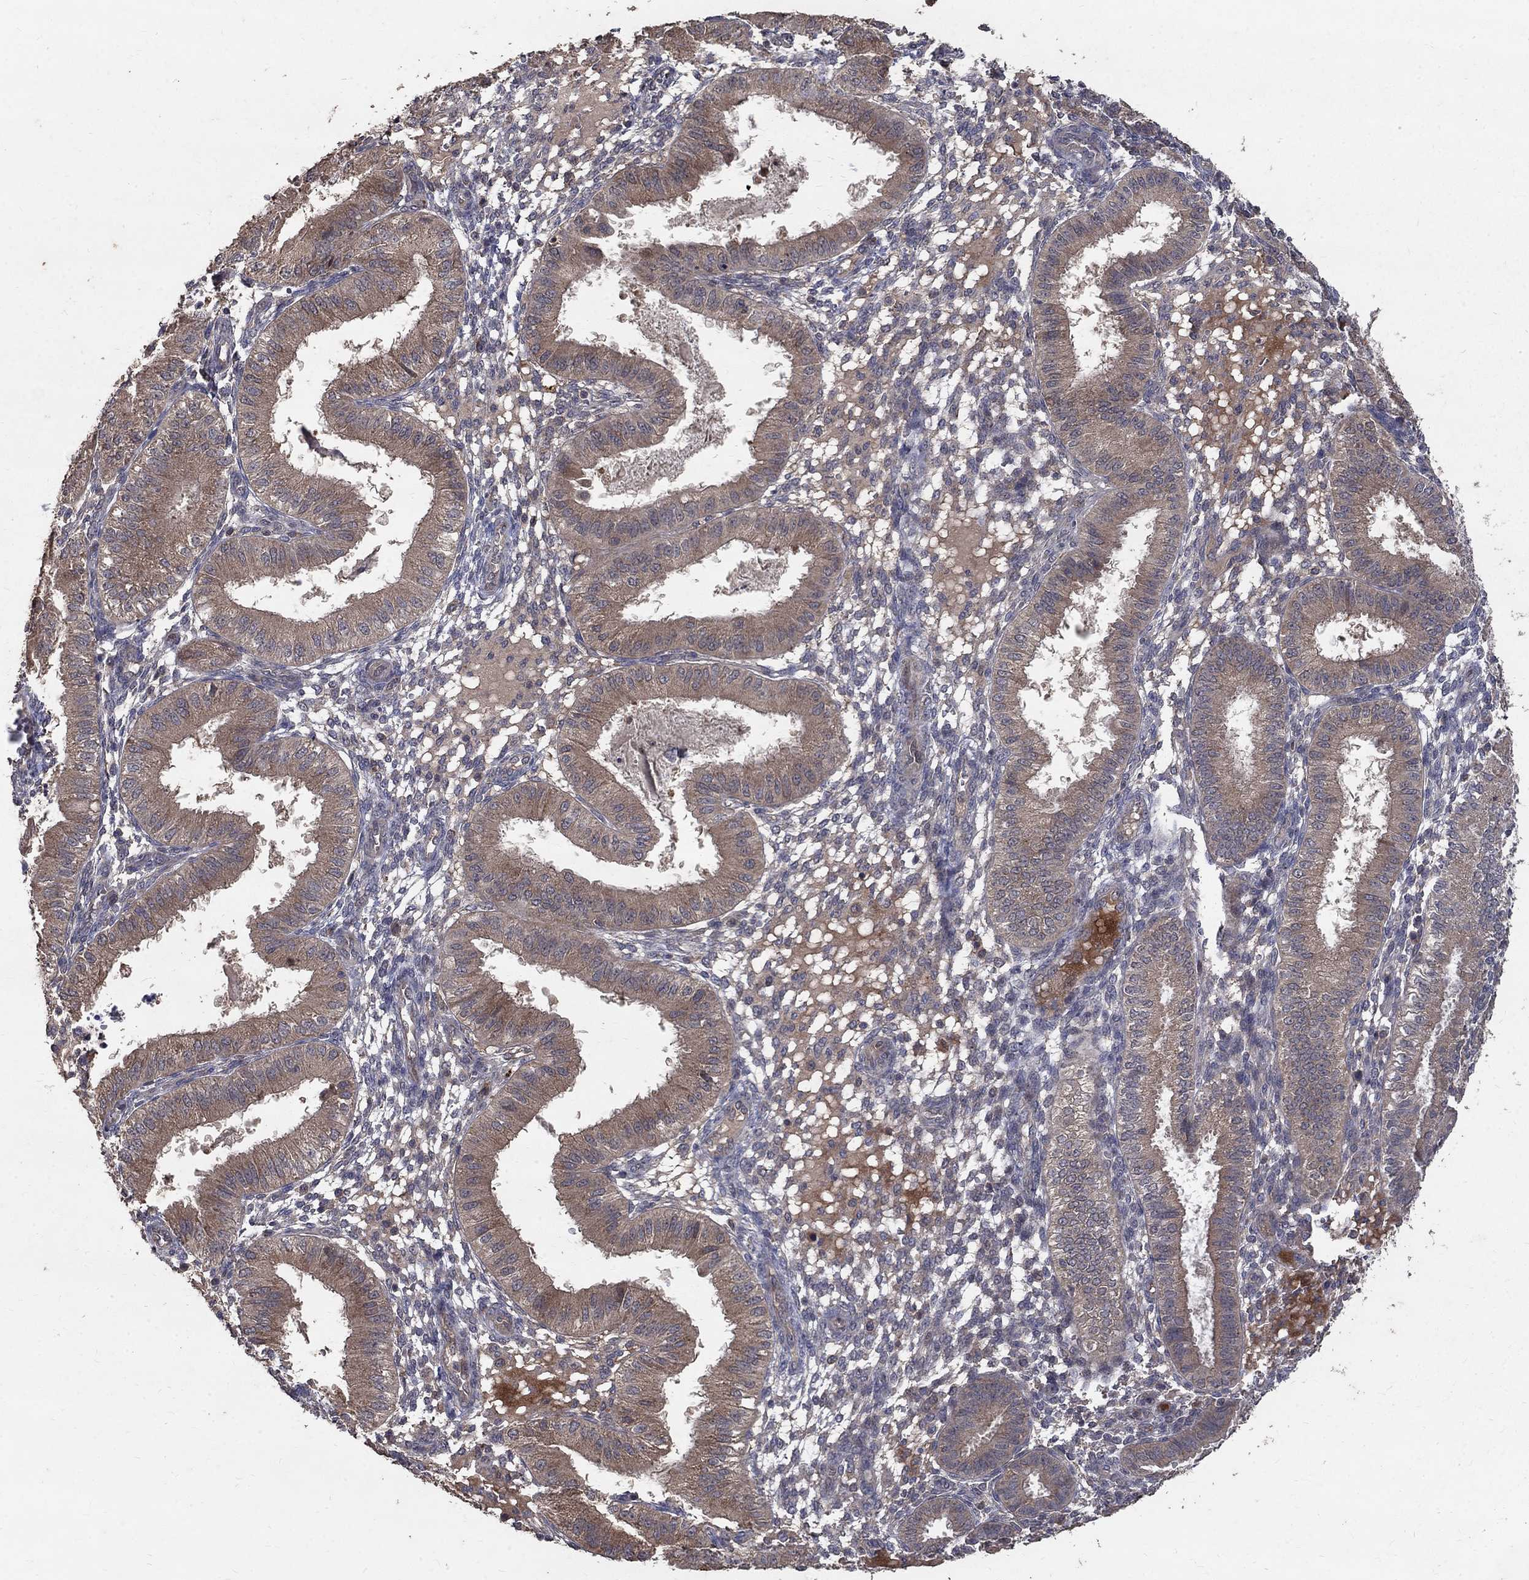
{"staining": {"intensity": "weak", "quantity": "25%-75%", "location": "cytoplasmic/membranous"}, "tissue": "endometrium", "cell_type": "Cells in endometrial stroma", "image_type": "normal", "snomed": [{"axis": "morphology", "description": "Normal tissue, NOS"}, {"axis": "topography", "description": "Endometrium"}], "caption": "An image of human endometrium stained for a protein demonstrates weak cytoplasmic/membranous brown staining in cells in endometrial stroma. (DAB (3,3'-diaminobenzidine) IHC with brightfield microscopy, high magnification).", "gene": "C17orf75", "patient": {"sex": "female", "age": 43}}